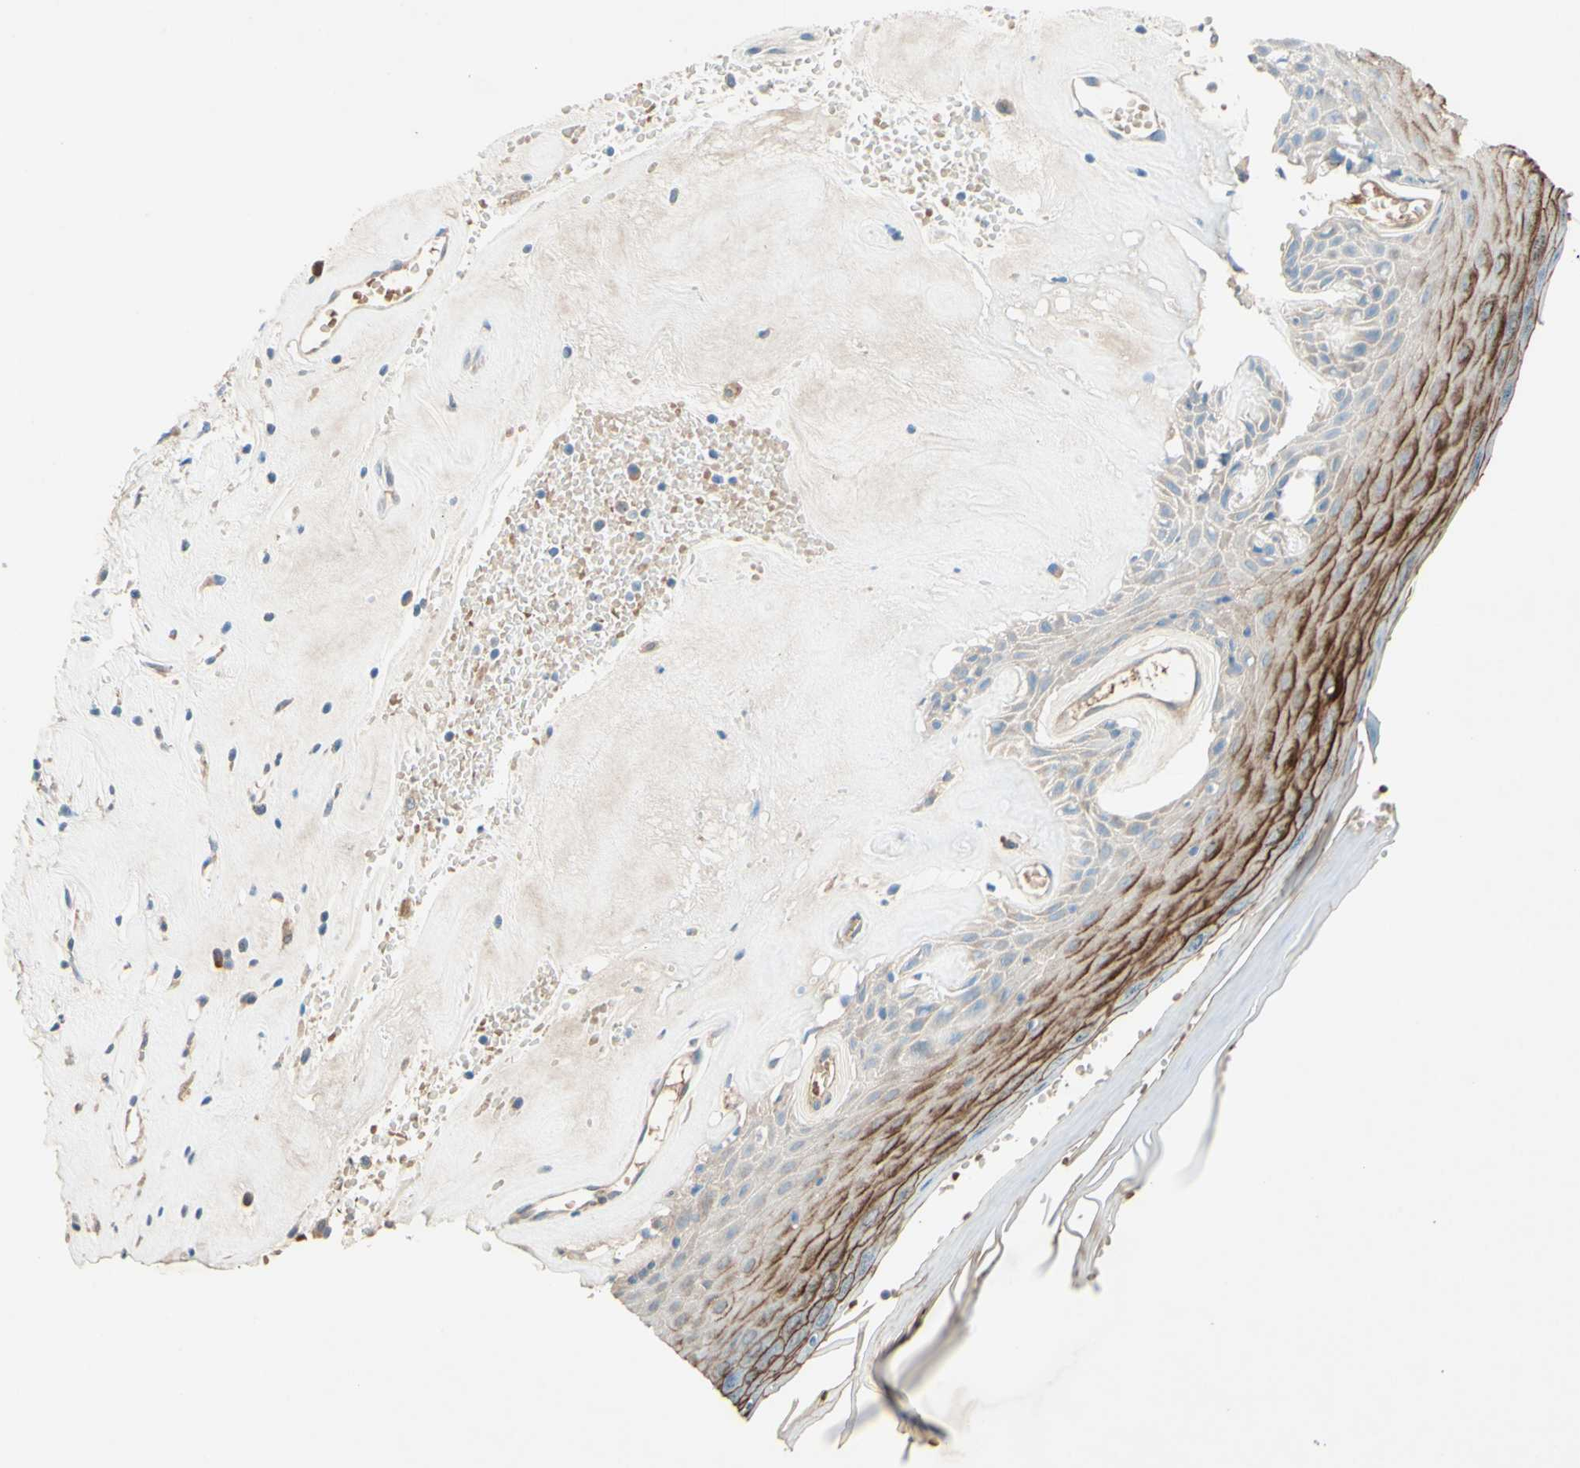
{"staining": {"intensity": "strong", "quantity": "25%-75%", "location": "cytoplasmic/membranous"}, "tissue": "skin", "cell_type": "Epidermal cells", "image_type": "normal", "snomed": [{"axis": "morphology", "description": "Normal tissue, NOS"}, {"axis": "morphology", "description": "Inflammation, NOS"}, {"axis": "topography", "description": "Vulva"}], "caption": "Protein expression analysis of benign skin exhibits strong cytoplasmic/membranous positivity in approximately 25%-75% of epidermal cells.", "gene": "IL2", "patient": {"sex": "female", "age": 84}}